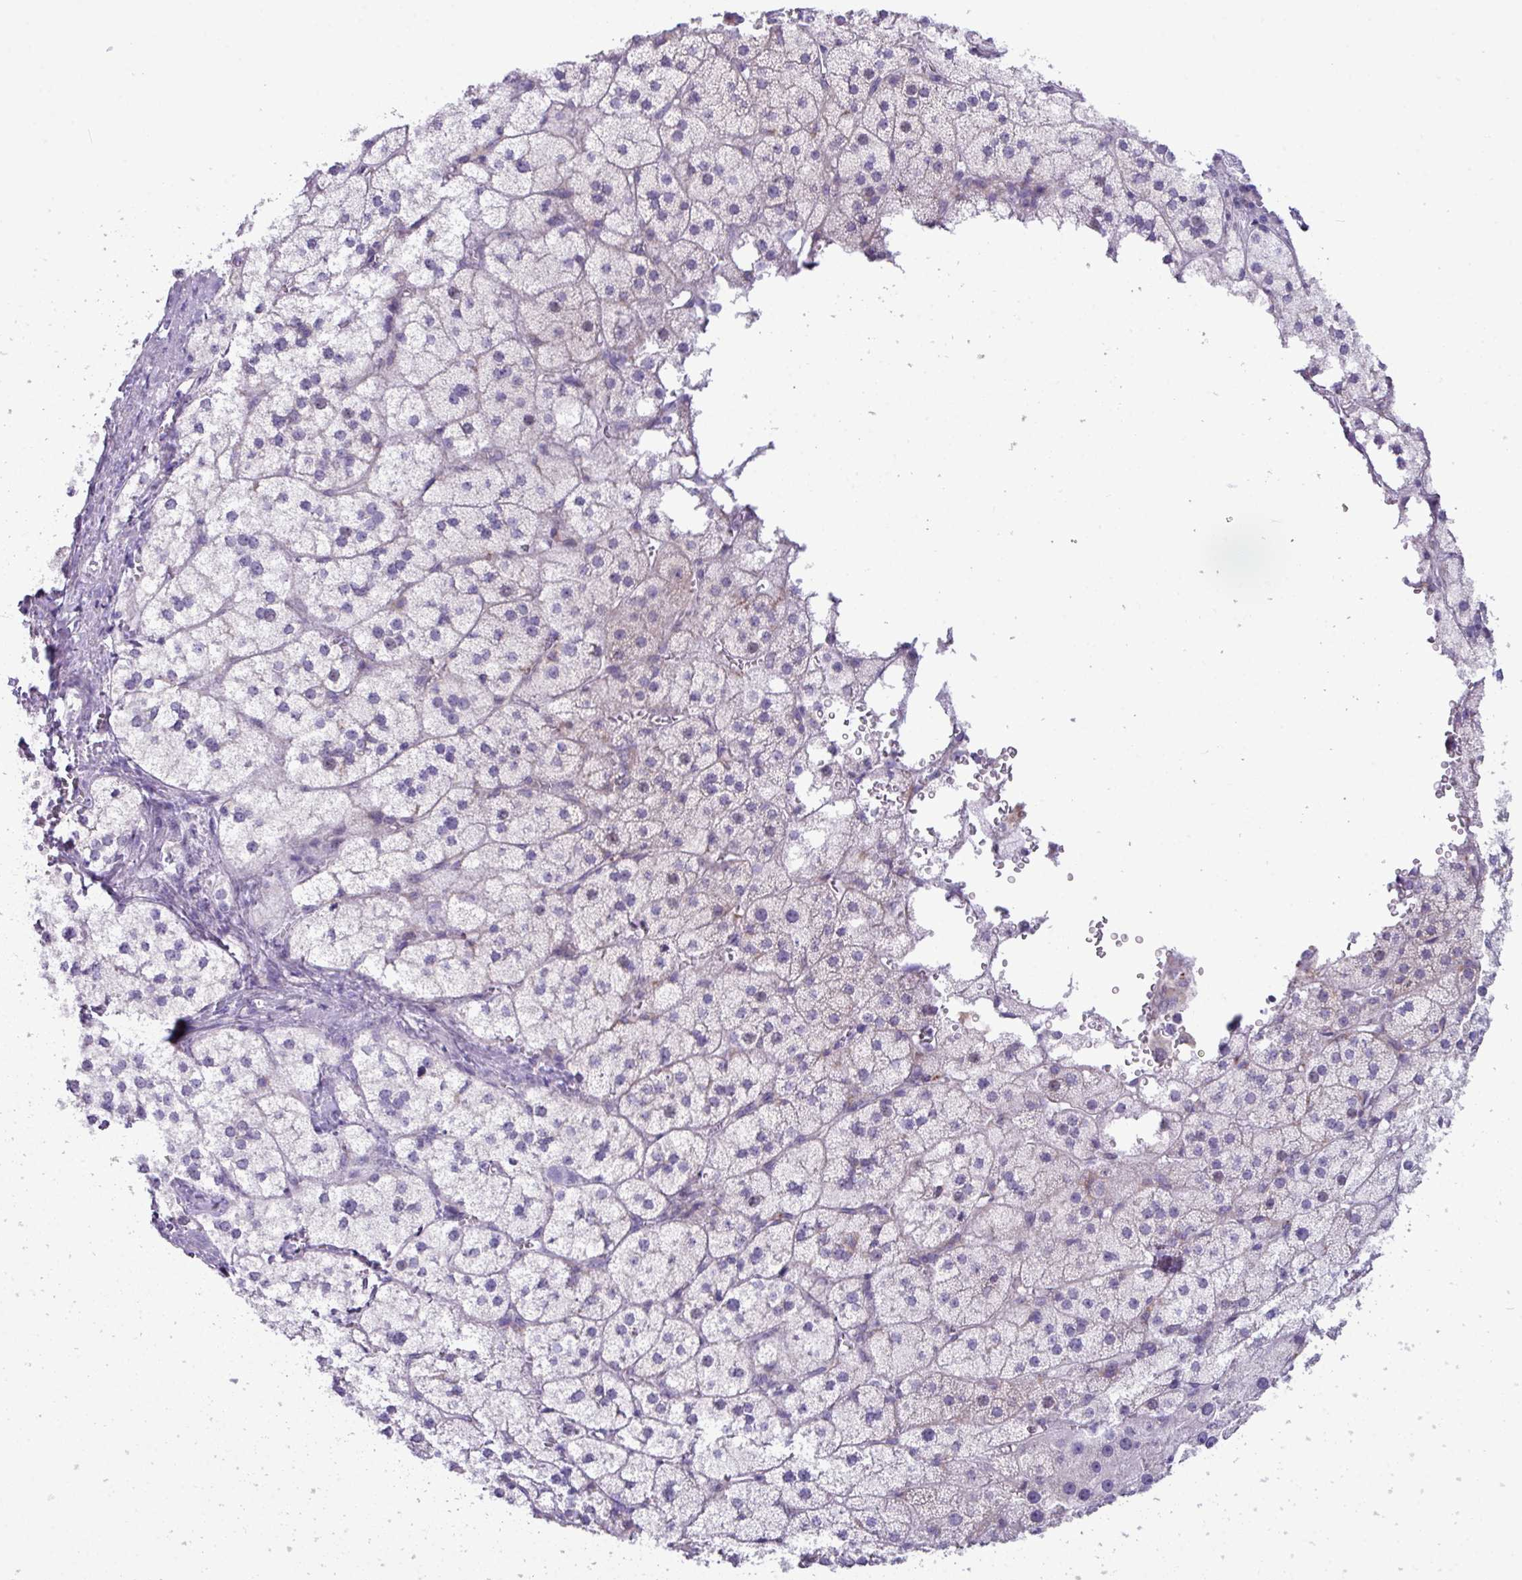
{"staining": {"intensity": "moderate", "quantity": "25%-75%", "location": "cytoplasmic/membranous"}, "tissue": "adrenal gland", "cell_type": "Glandular cells", "image_type": "normal", "snomed": [{"axis": "morphology", "description": "Normal tissue, NOS"}, {"axis": "topography", "description": "Adrenal gland"}], "caption": "Adrenal gland stained with IHC displays moderate cytoplasmic/membranous staining in about 25%-75% of glandular cells. The protein is shown in brown color, while the nuclei are stained blue.", "gene": "RGS21", "patient": {"sex": "female", "age": 52}}